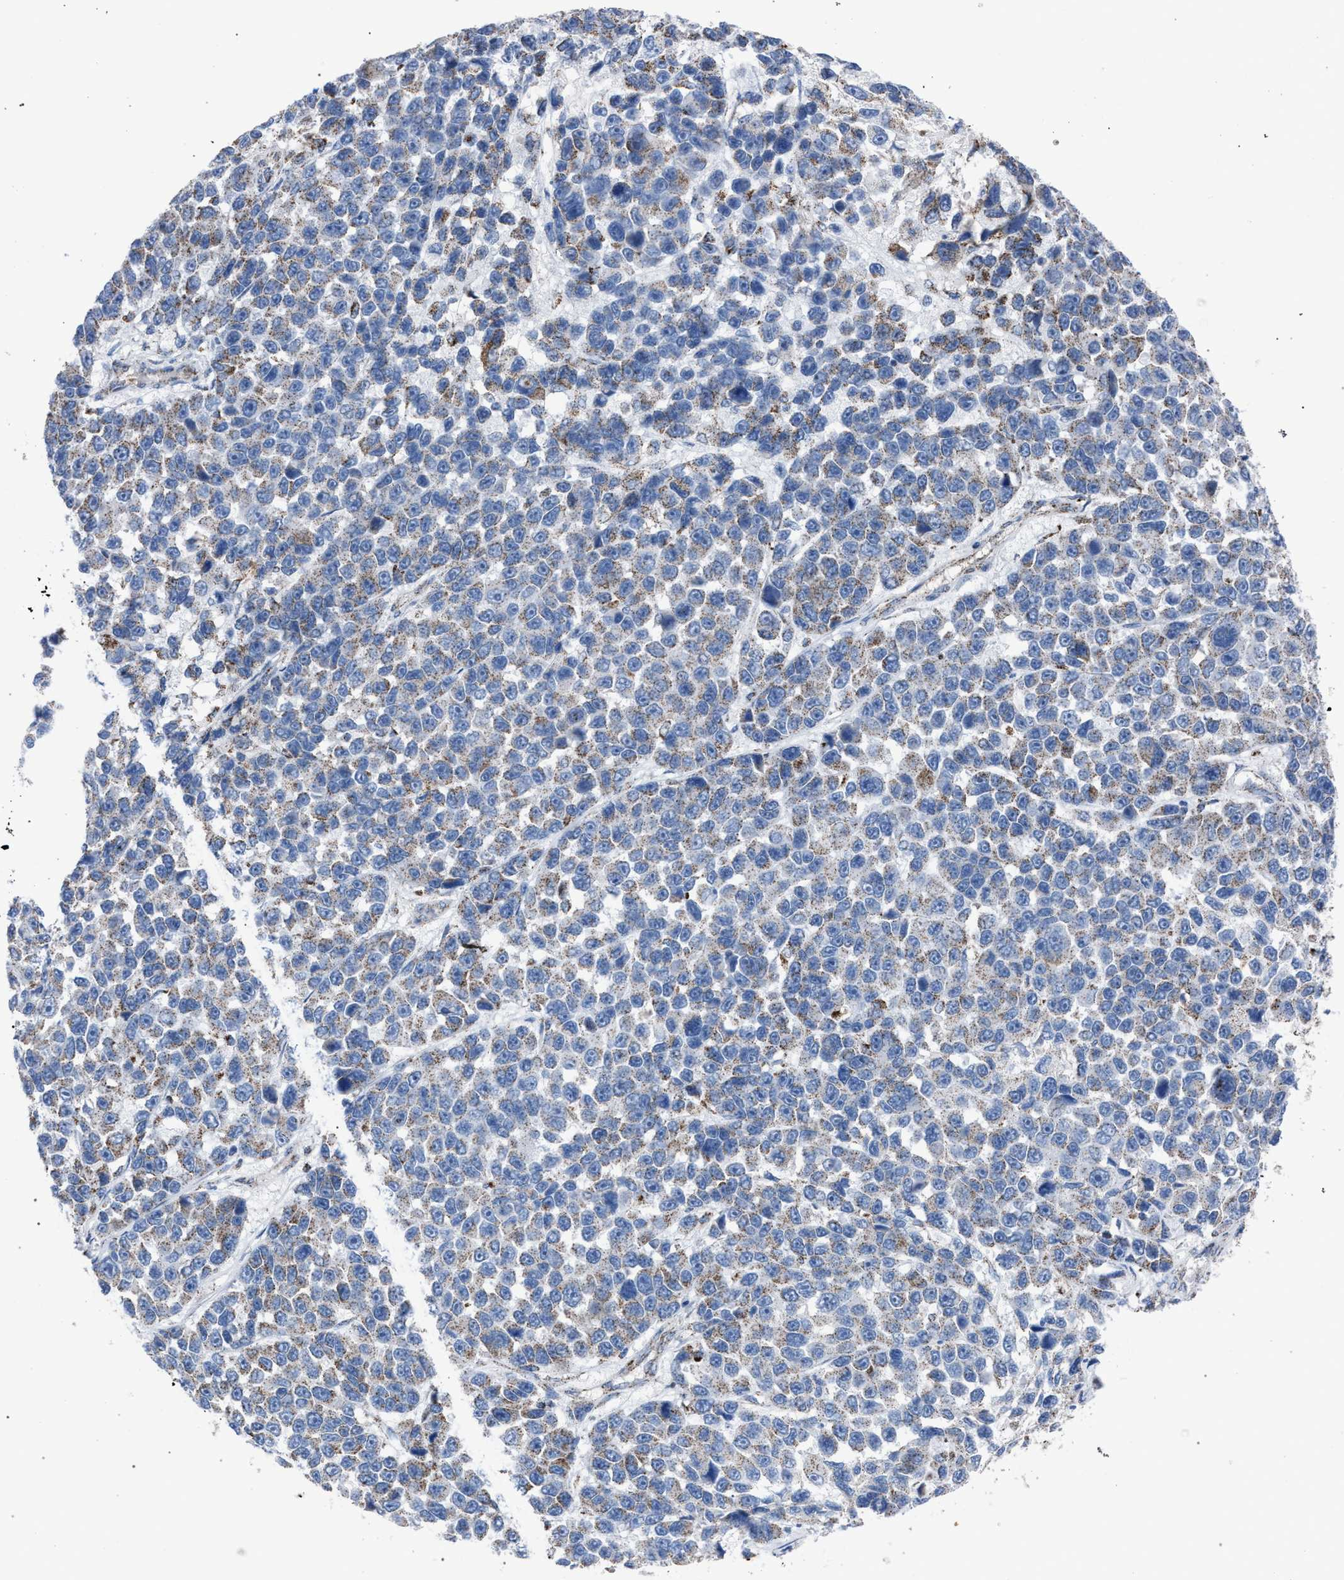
{"staining": {"intensity": "weak", "quantity": "<25%", "location": "cytoplasmic/membranous"}, "tissue": "melanoma", "cell_type": "Tumor cells", "image_type": "cancer", "snomed": [{"axis": "morphology", "description": "Malignant melanoma, NOS"}, {"axis": "topography", "description": "Skin"}], "caption": "IHC of human malignant melanoma reveals no staining in tumor cells.", "gene": "HSD17B4", "patient": {"sex": "male", "age": 53}}